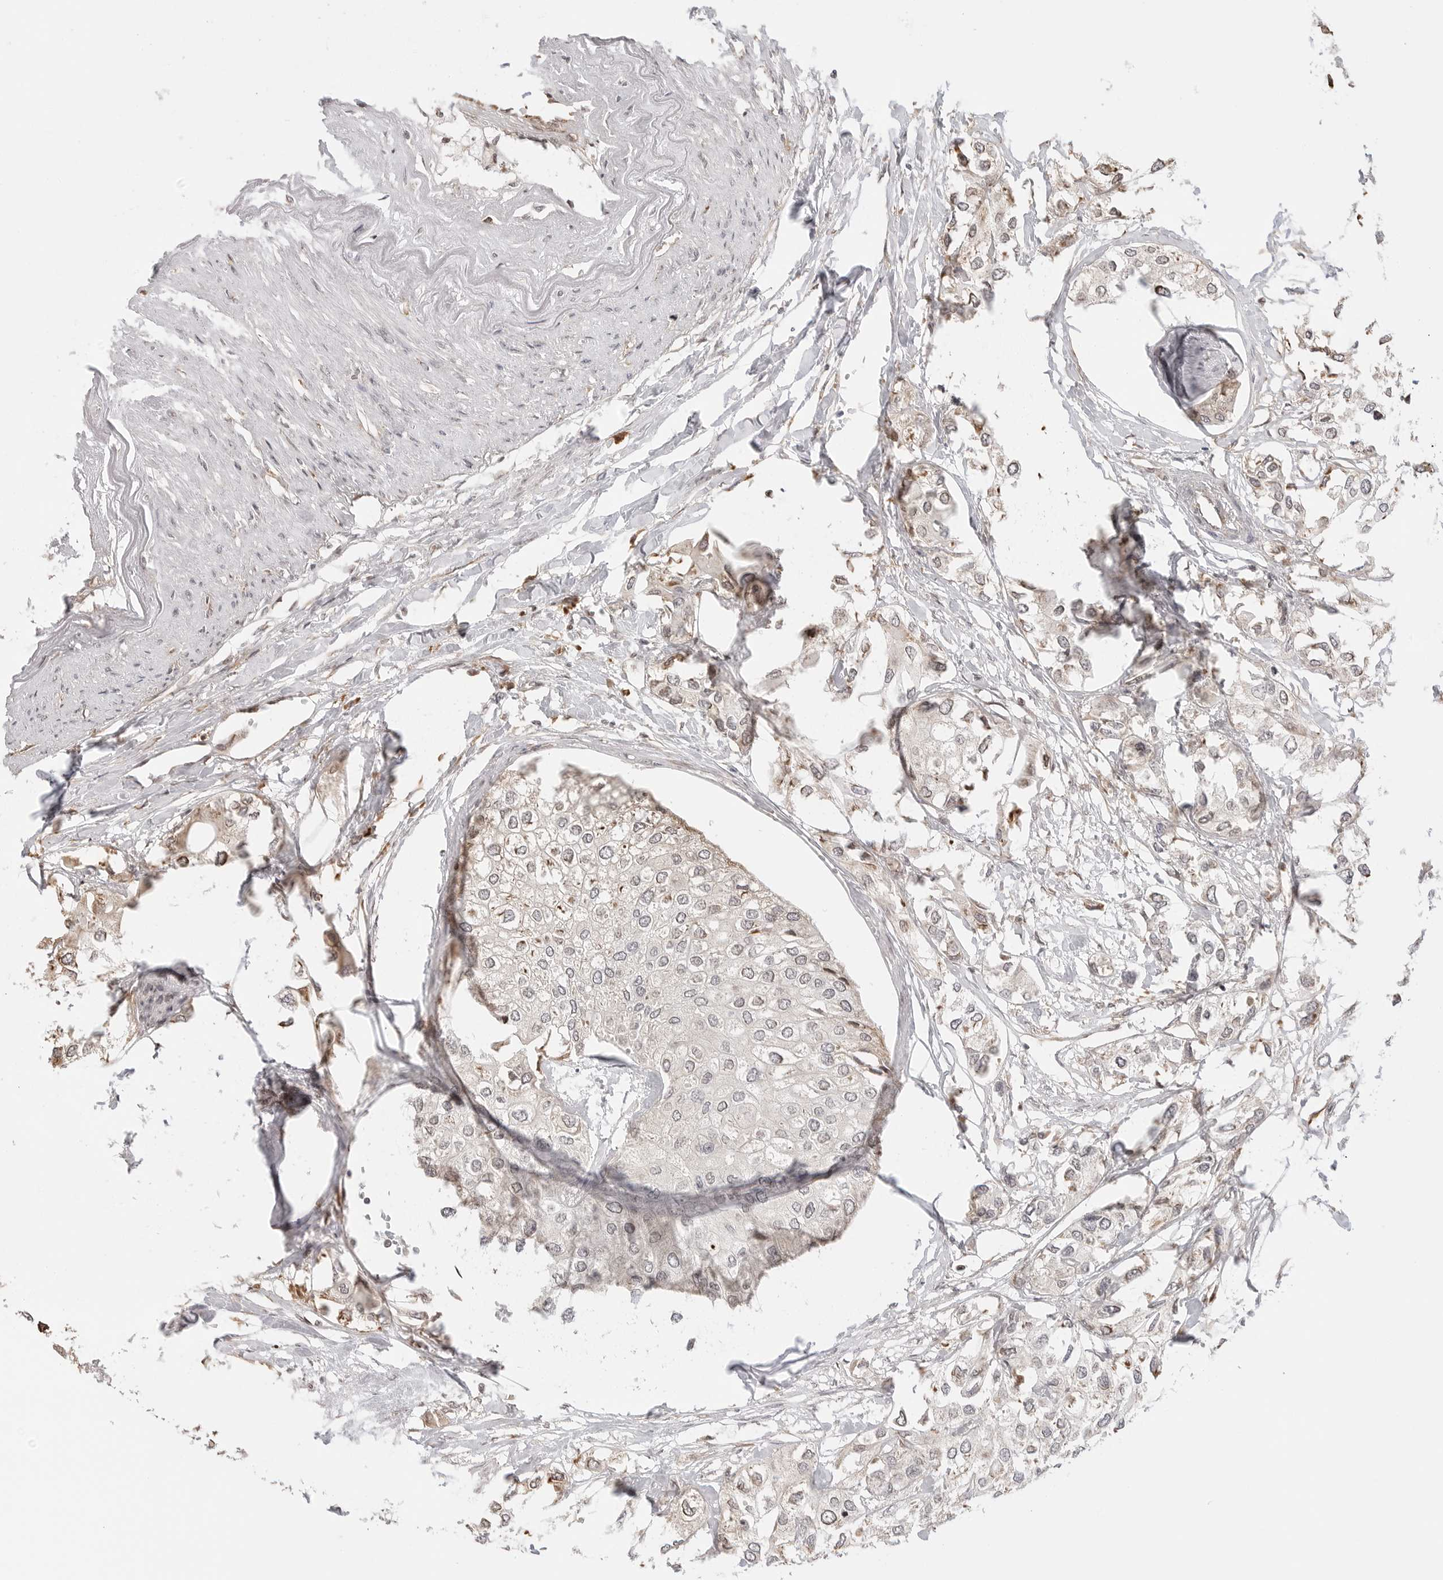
{"staining": {"intensity": "negative", "quantity": "none", "location": "none"}, "tissue": "urothelial cancer", "cell_type": "Tumor cells", "image_type": "cancer", "snomed": [{"axis": "morphology", "description": "Urothelial carcinoma, High grade"}, {"axis": "topography", "description": "Urinary bladder"}], "caption": "An immunohistochemistry micrograph of high-grade urothelial carcinoma is shown. There is no staining in tumor cells of high-grade urothelial carcinoma.", "gene": "FKBP14", "patient": {"sex": "male", "age": 64}}